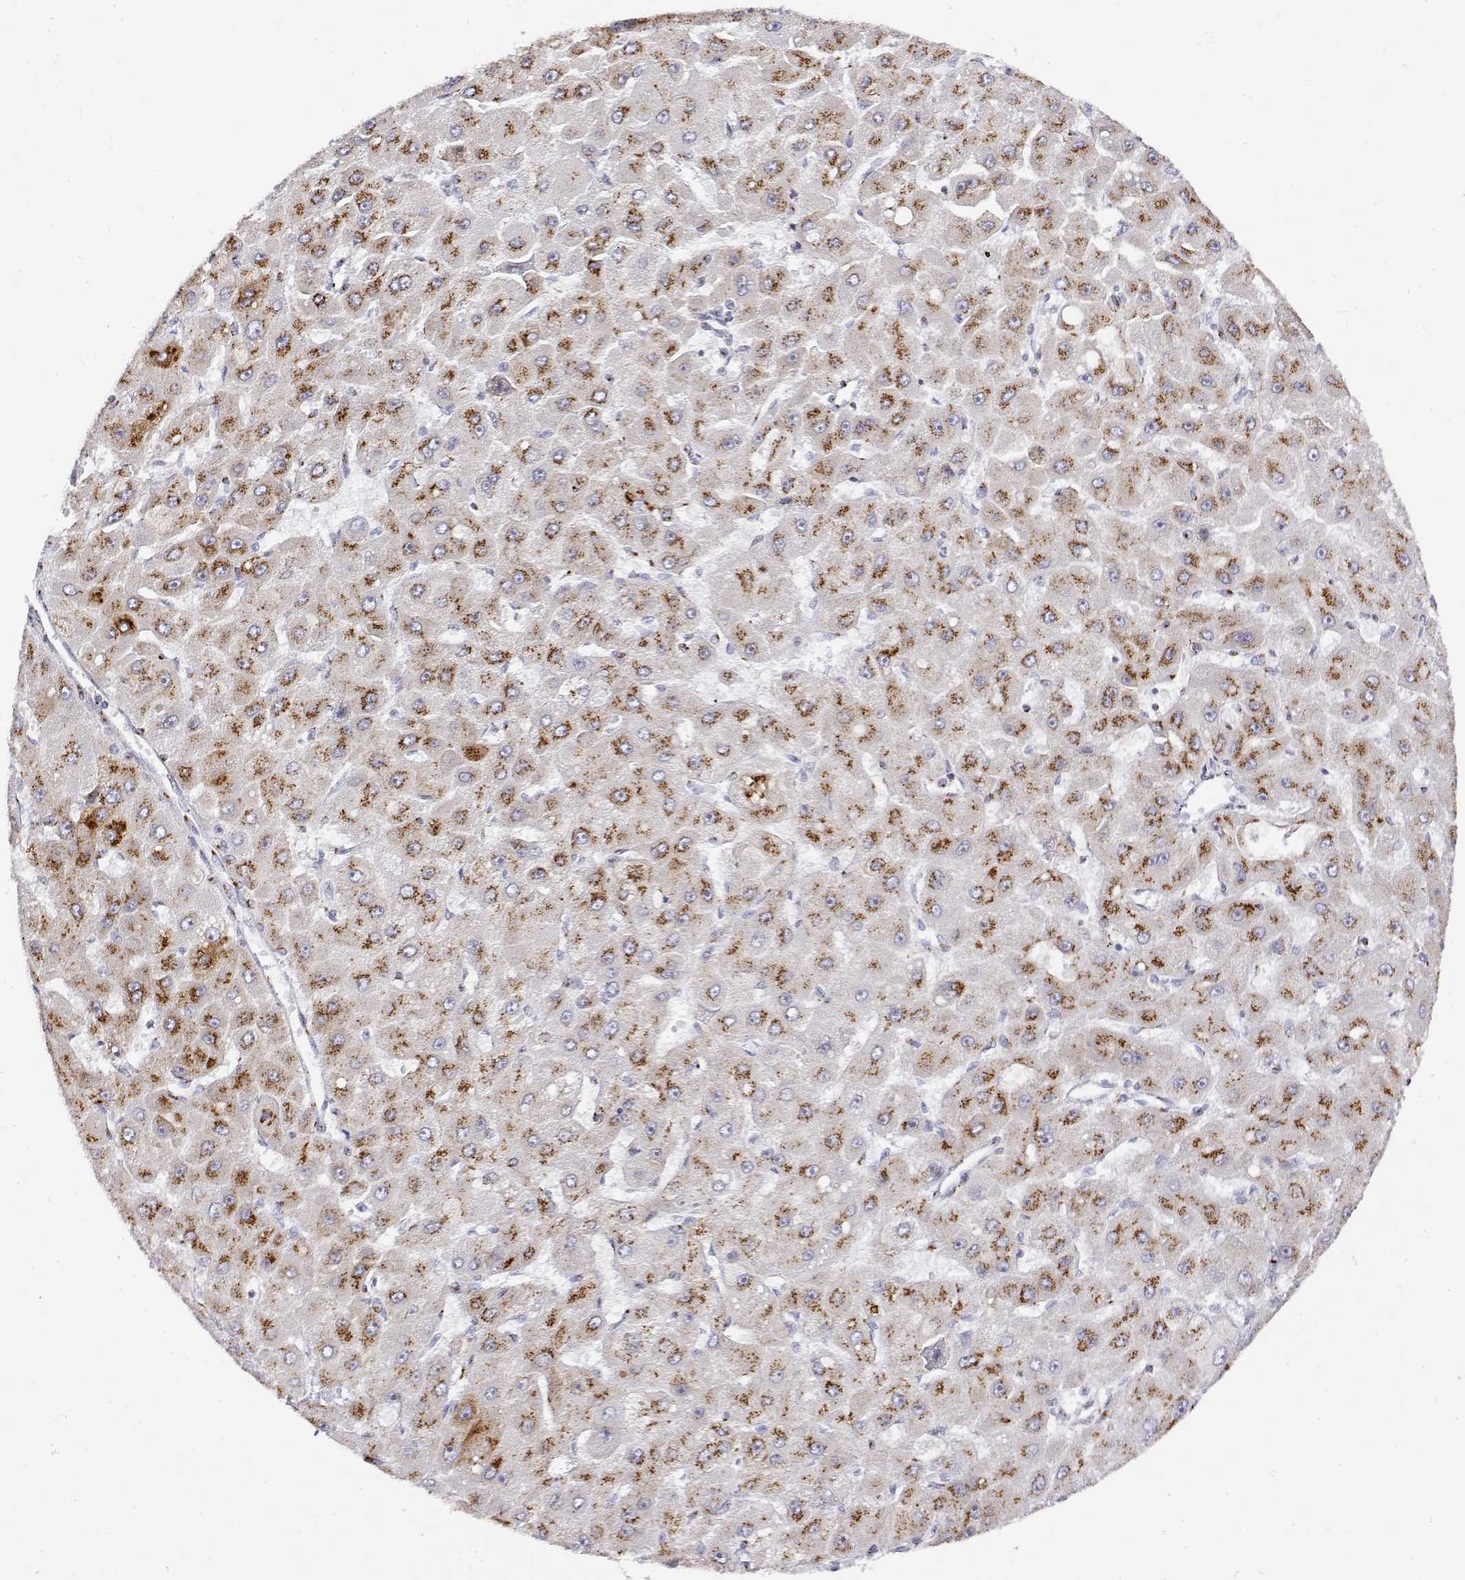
{"staining": {"intensity": "strong", "quantity": "25%-75%", "location": "cytoplasmic/membranous"}, "tissue": "liver cancer", "cell_type": "Tumor cells", "image_type": "cancer", "snomed": [{"axis": "morphology", "description": "Carcinoma, Hepatocellular, NOS"}, {"axis": "topography", "description": "Liver"}], "caption": "There is high levels of strong cytoplasmic/membranous staining in tumor cells of liver cancer (hepatocellular carcinoma), as demonstrated by immunohistochemical staining (brown color).", "gene": "YIPF3", "patient": {"sex": "female", "age": 25}}